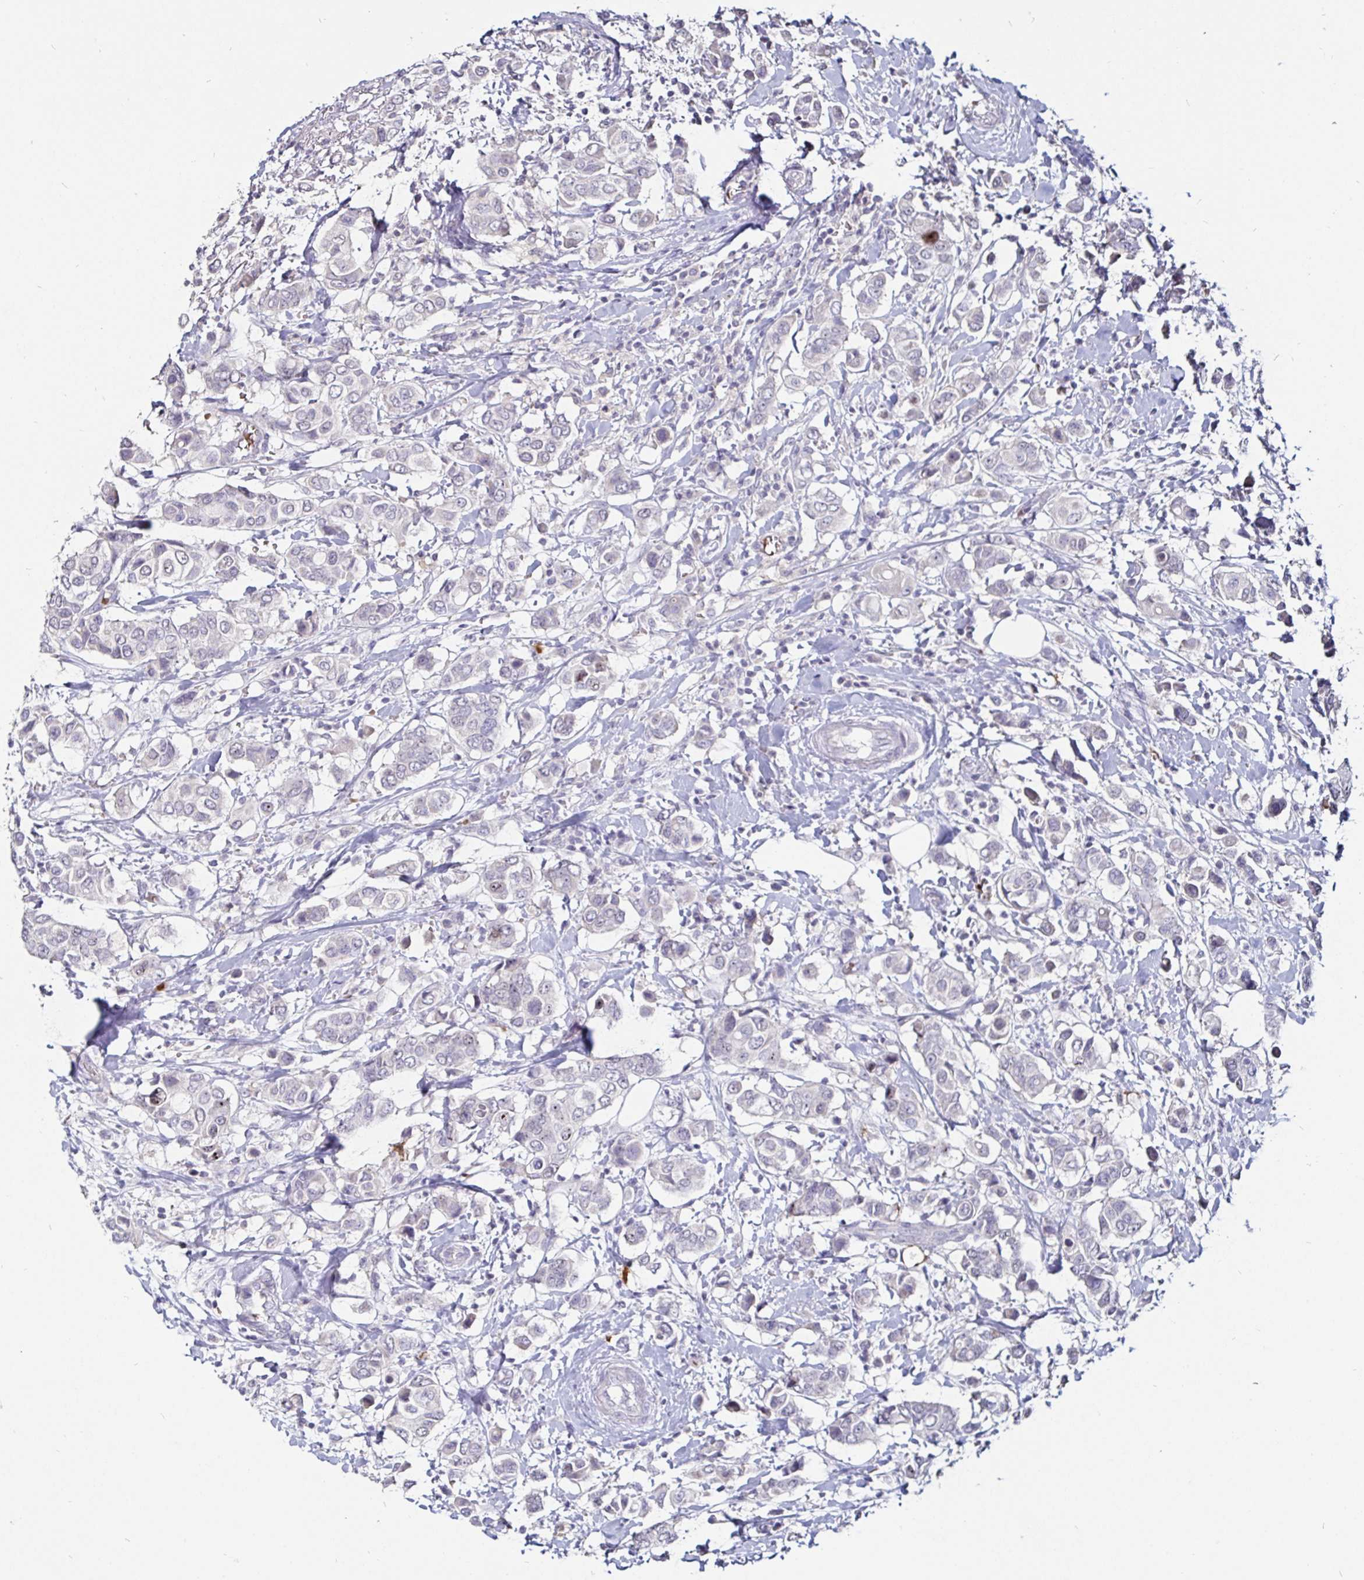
{"staining": {"intensity": "negative", "quantity": "none", "location": "none"}, "tissue": "breast cancer", "cell_type": "Tumor cells", "image_type": "cancer", "snomed": [{"axis": "morphology", "description": "Lobular carcinoma"}, {"axis": "topography", "description": "Breast"}], "caption": "Lobular carcinoma (breast) was stained to show a protein in brown. There is no significant positivity in tumor cells.", "gene": "FAIM2", "patient": {"sex": "female", "age": 51}}